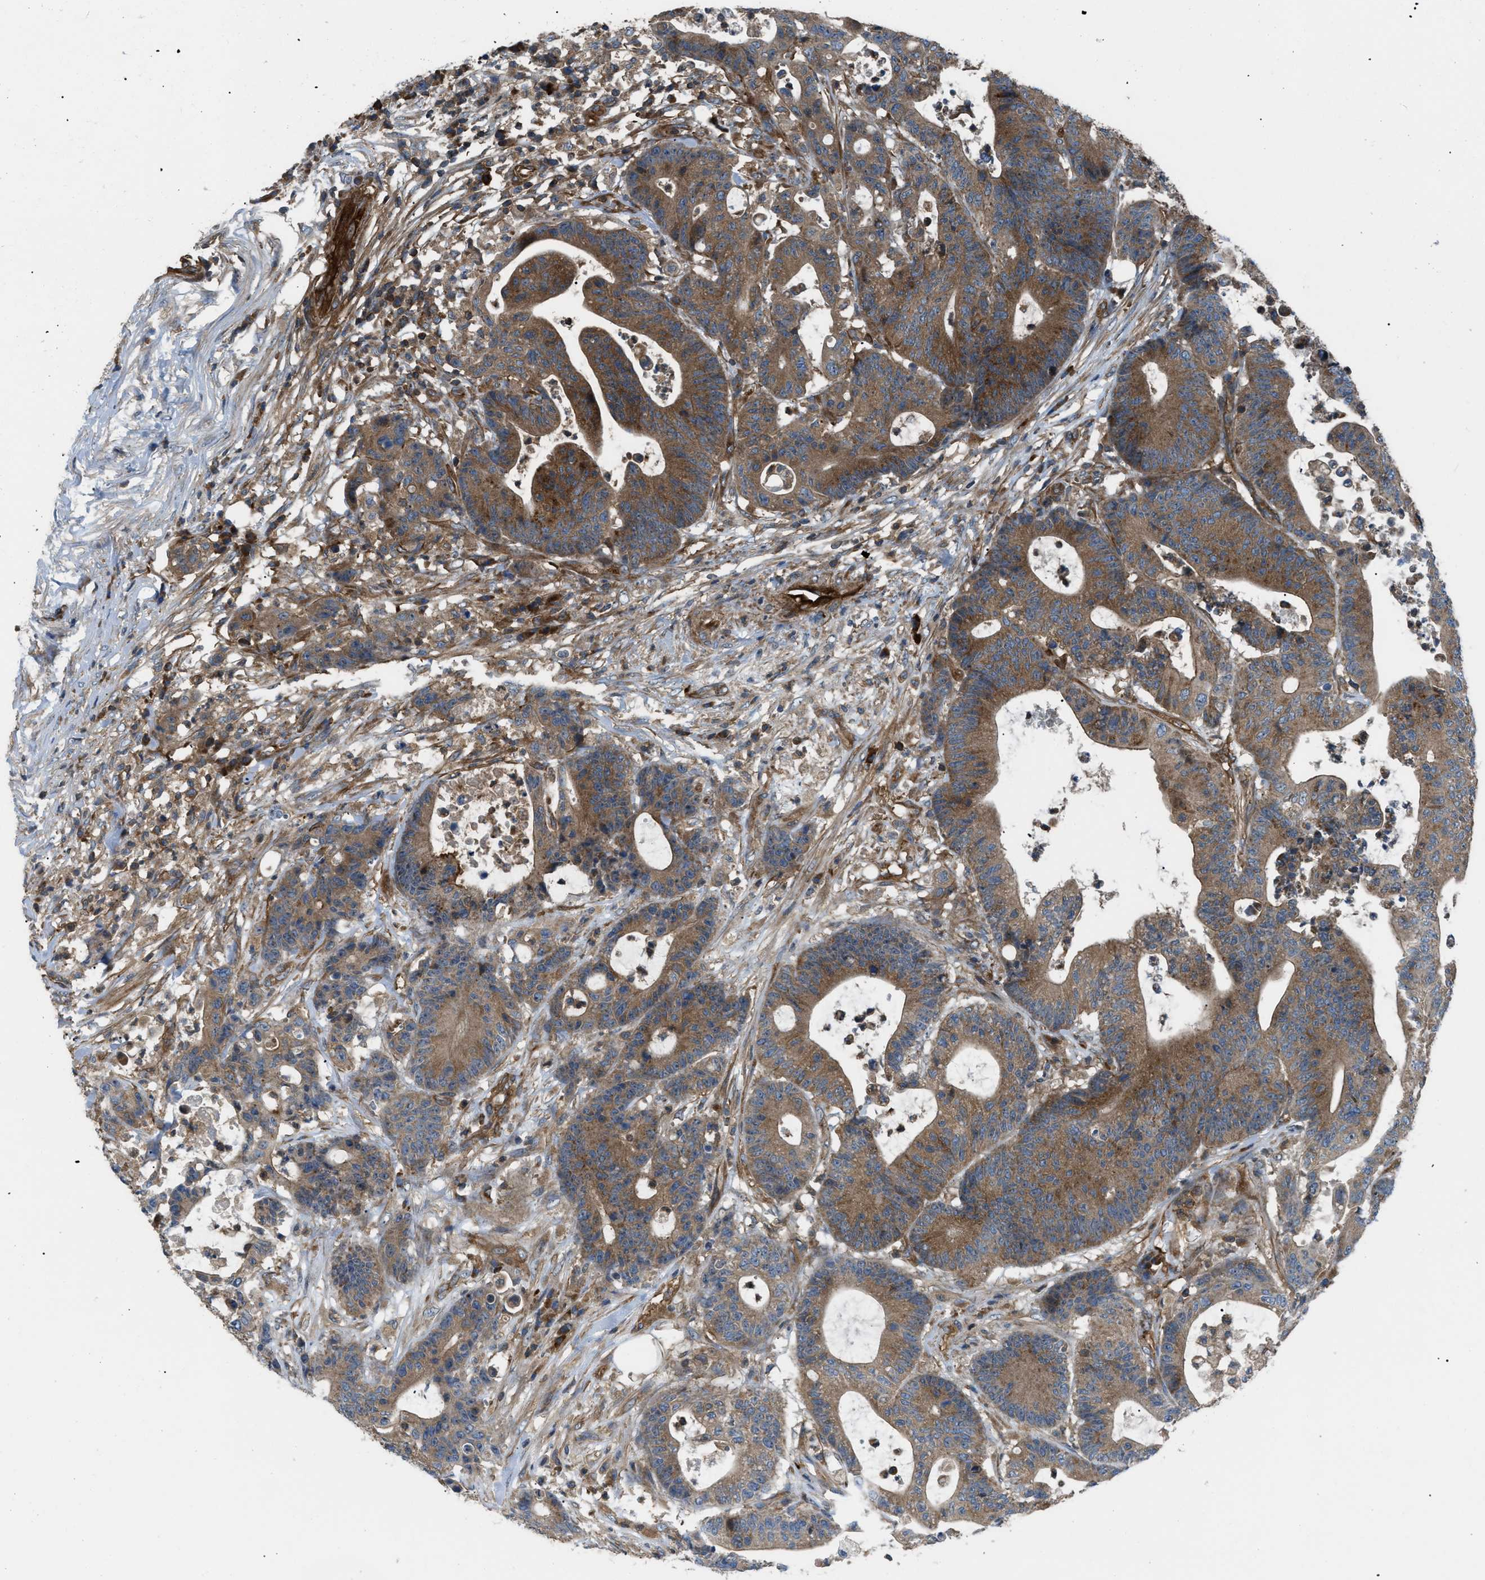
{"staining": {"intensity": "moderate", "quantity": ">75%", "location": "cytoplasmic/membranous"}, "tissue": "colorectal cancer", "cell_type": "Tumor cells", "image_type": "cancer", "snomed": [{"axis": "morphology", "description": "Adenocarcinoma, NOS"}, {"axis": "topography", "description": "Colon"}], "caption": "A micrograph of colorectal adenocarcinoma stained for a protein exhibits moderate cytoplasmic/membranous brown staining in tumor cells. (IHC, brightfield microscopy, high magnification).", "gene": "ATP2A3", "patient": {"sex": "female", "age": 84}}